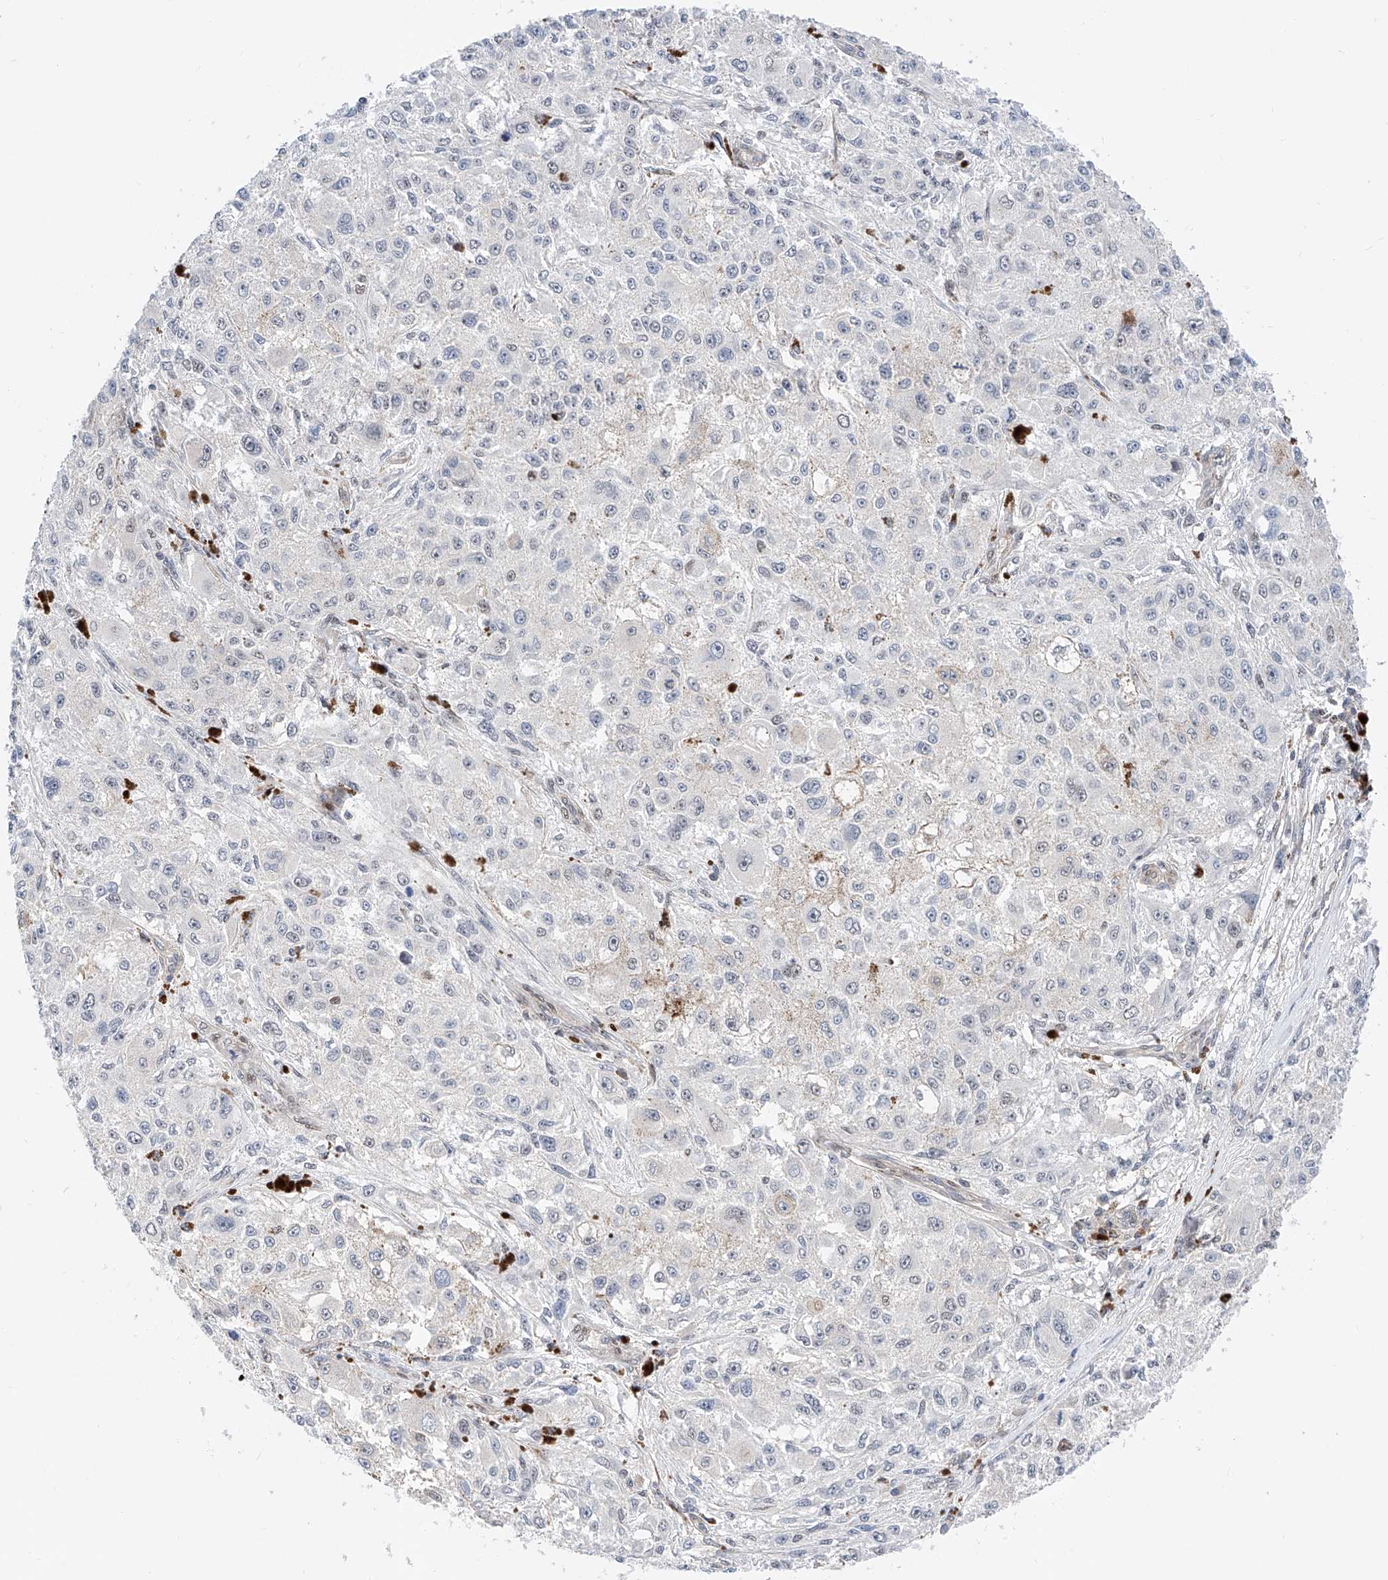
{"staining": {"intensity": "negative", "quantity": "none", "location": "none"}, "tissue": "melanoma", "cell_type": "Tumor cells", "image_type": "cancer", "snomed": [{"axis": "morphology", "description": "Necrosis, NOS"}, {"axis": "morphology", "description": "Malignant melanoma, NOS"}, {"axis": "topography", "description": "Skin"}], "caption": "Immunohistochemistry micrograph of human malignant melanoma stained for a protein (brown), which displays no positivity in tumor cells.", "gene": "SNRNP200", "patient": {"sex": "female", "age": 87}}